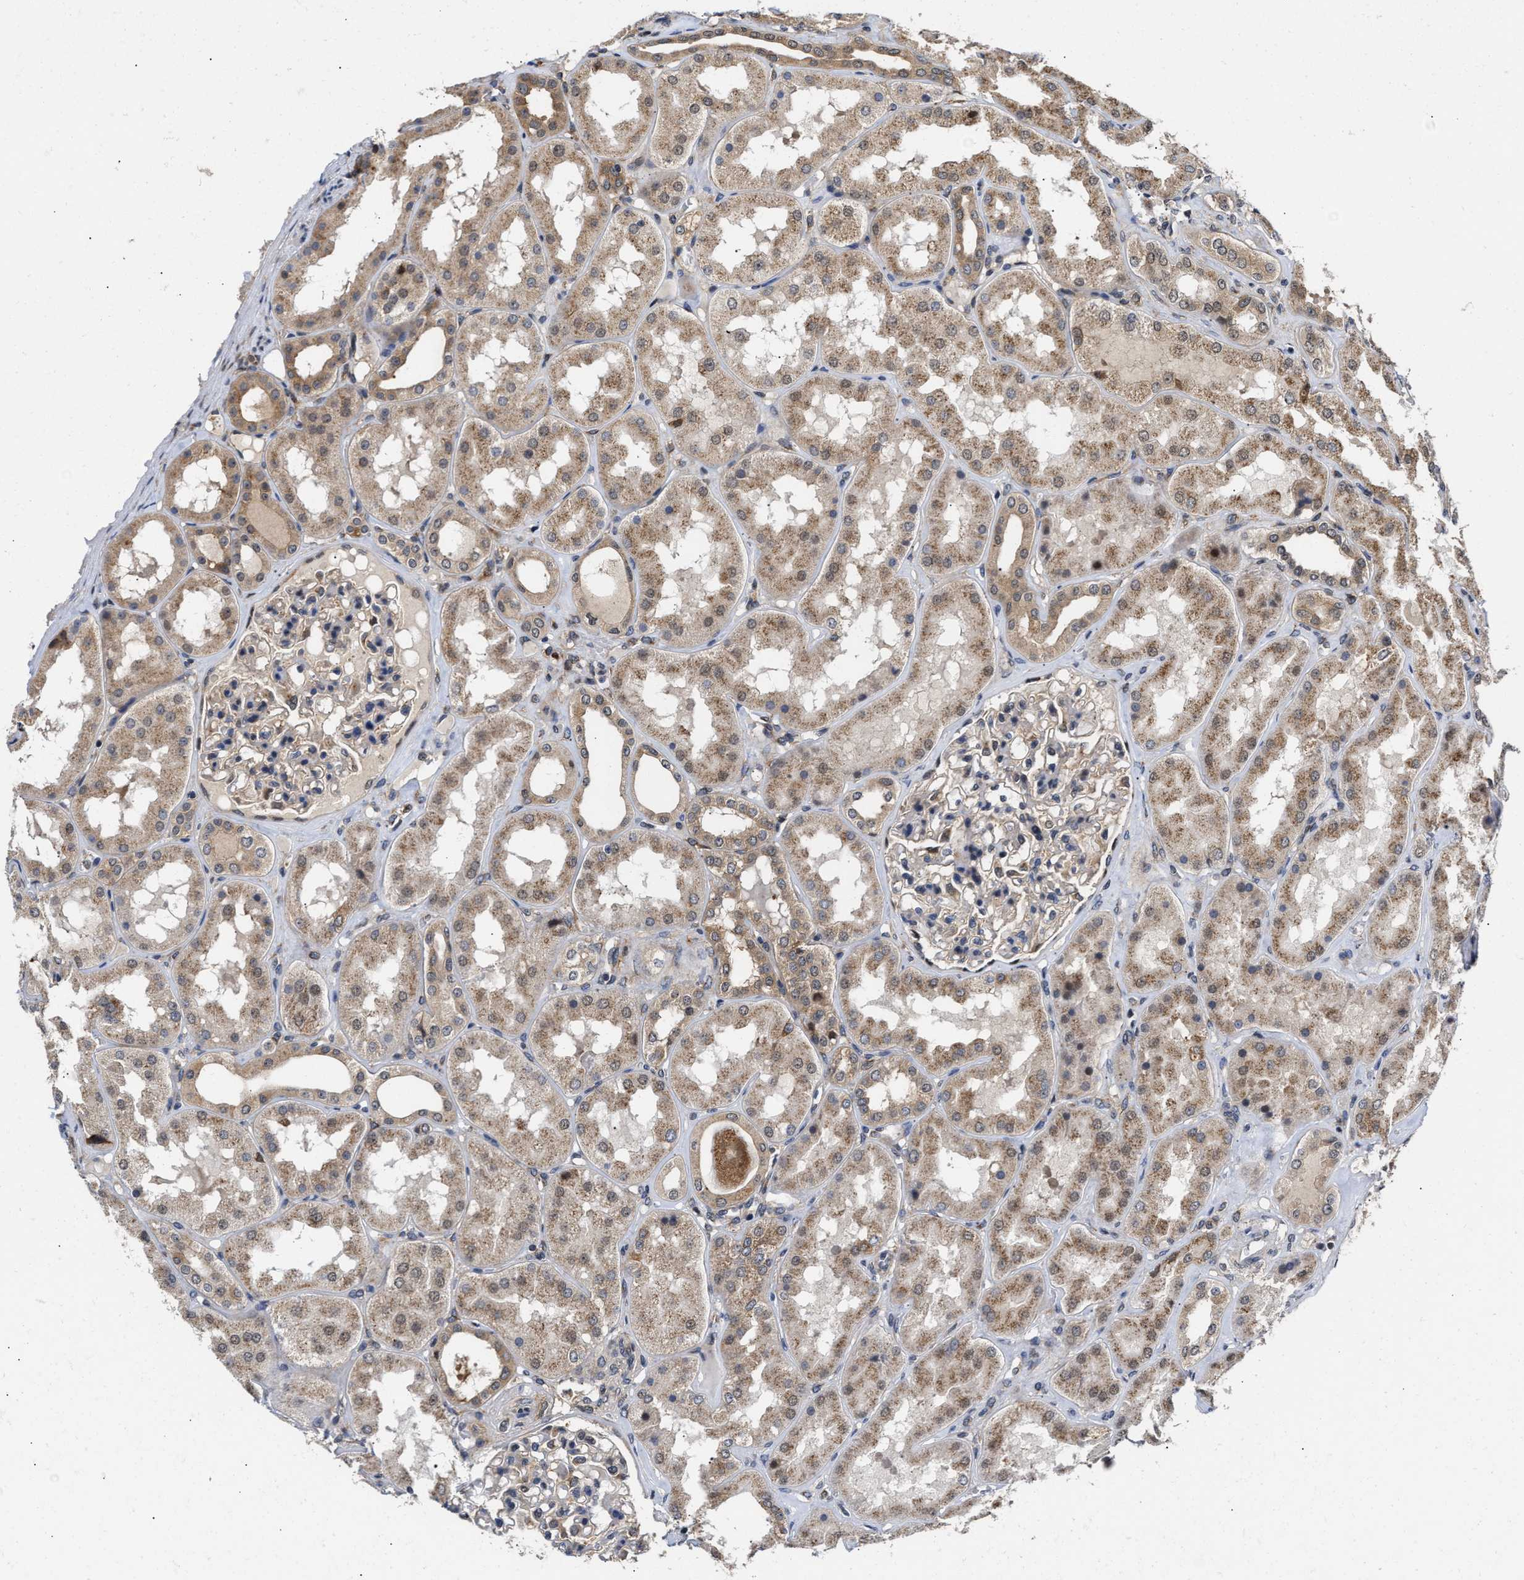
{"staining": {"intensity": "weak", "quantity": "<25%", "location": "cytoplasmic/membranous"}, "tissue": "kidney", "cell_type": "Cells in glomeruli", "image_type": "normal", "snomed": [{"axis": "morphology", "description": "Normal tissue, NOS"}, {"axis": "topography", "description": "Kidney"}], "caption": "Human kidney stained for a protein using IHC exhibits no staining in cells in glomeruli.", "gene": "CLIP2", "patient": {"sex": "female", "age": 56}}